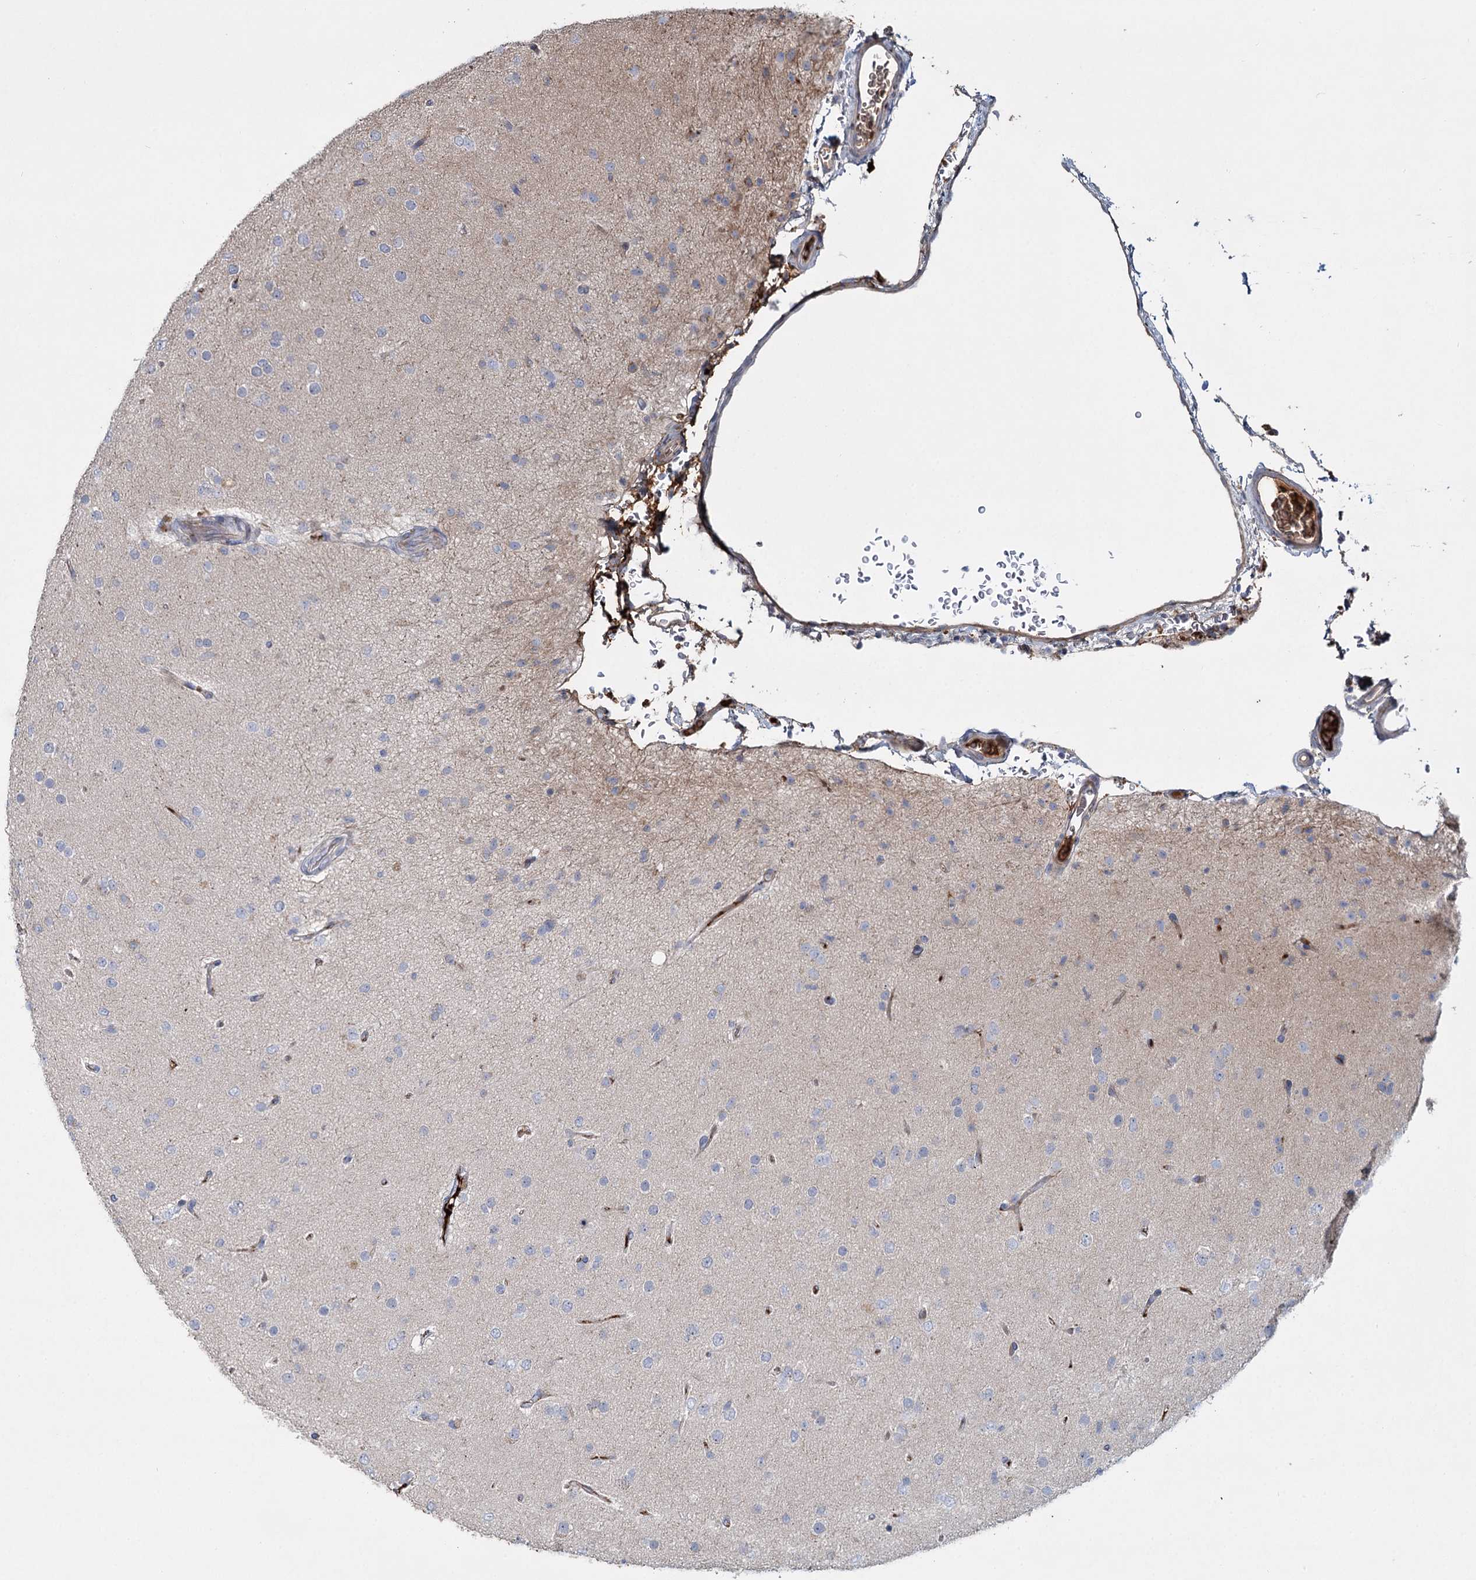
{"staining": {"intensity": "negative", "quantity": "none", "location": "none"}, "tissue": "glioma", "cell_type": "Tumor cells", "image_type": "cancer", "snomed": [{"axis": "morphology", "description": "Glioma, malignant, Low grade"}, {"axis": "topography", "description": "Brain"}], "caption": "An IHC micrograph of low-grade glioma (malignant) is shown. There is no staining in tumor cells of low-grade glioma (malignant). (DAB immunohistochemistry (IHC) with hematoxylin counter stain).", "gene": "ALKBH8", "patient": {"sex": "male", "age": 65}}